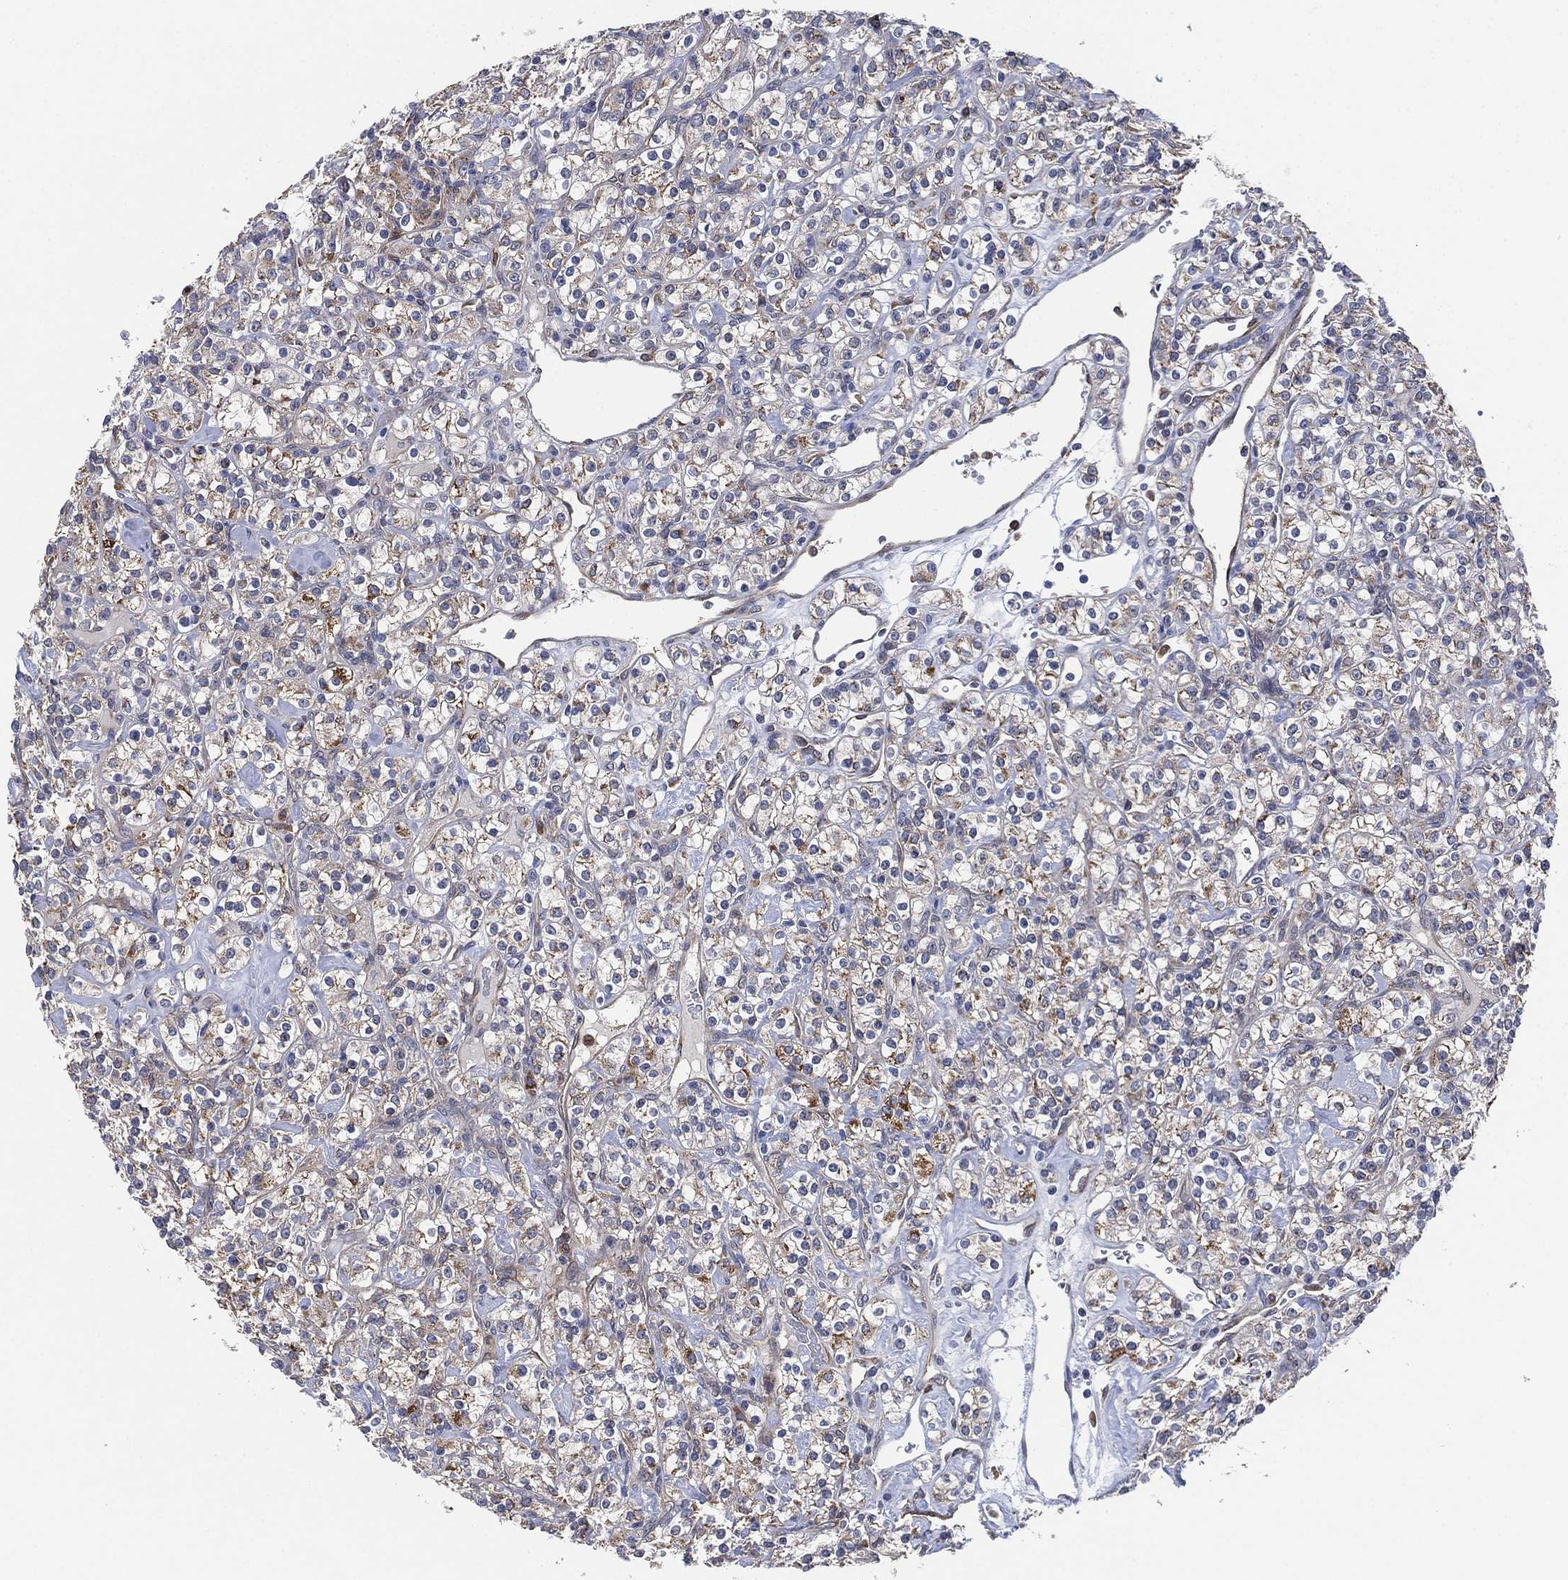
{"staining": {"intensity": "moderate", "quantity": "25%-75%", "location": "cytoplasmic/membranous"}, "tissue": "renal cancer", "cell_type": "Tumor cells", "image_type": "cancer", "snomed": [{"axis": "morphology", "description": "Adenocarcinoma, NOS"}, {"axis": "topography", "description": "Kidney"}], "caption": "Immunohistochemical staining of adenocarcinoma (renal) shows medium levels of moderate cytoplasmic/membranous staining in about 25%-75% of tumor cells.", "gene": "FES", "patient": {"sex": "male", "age": 77}}